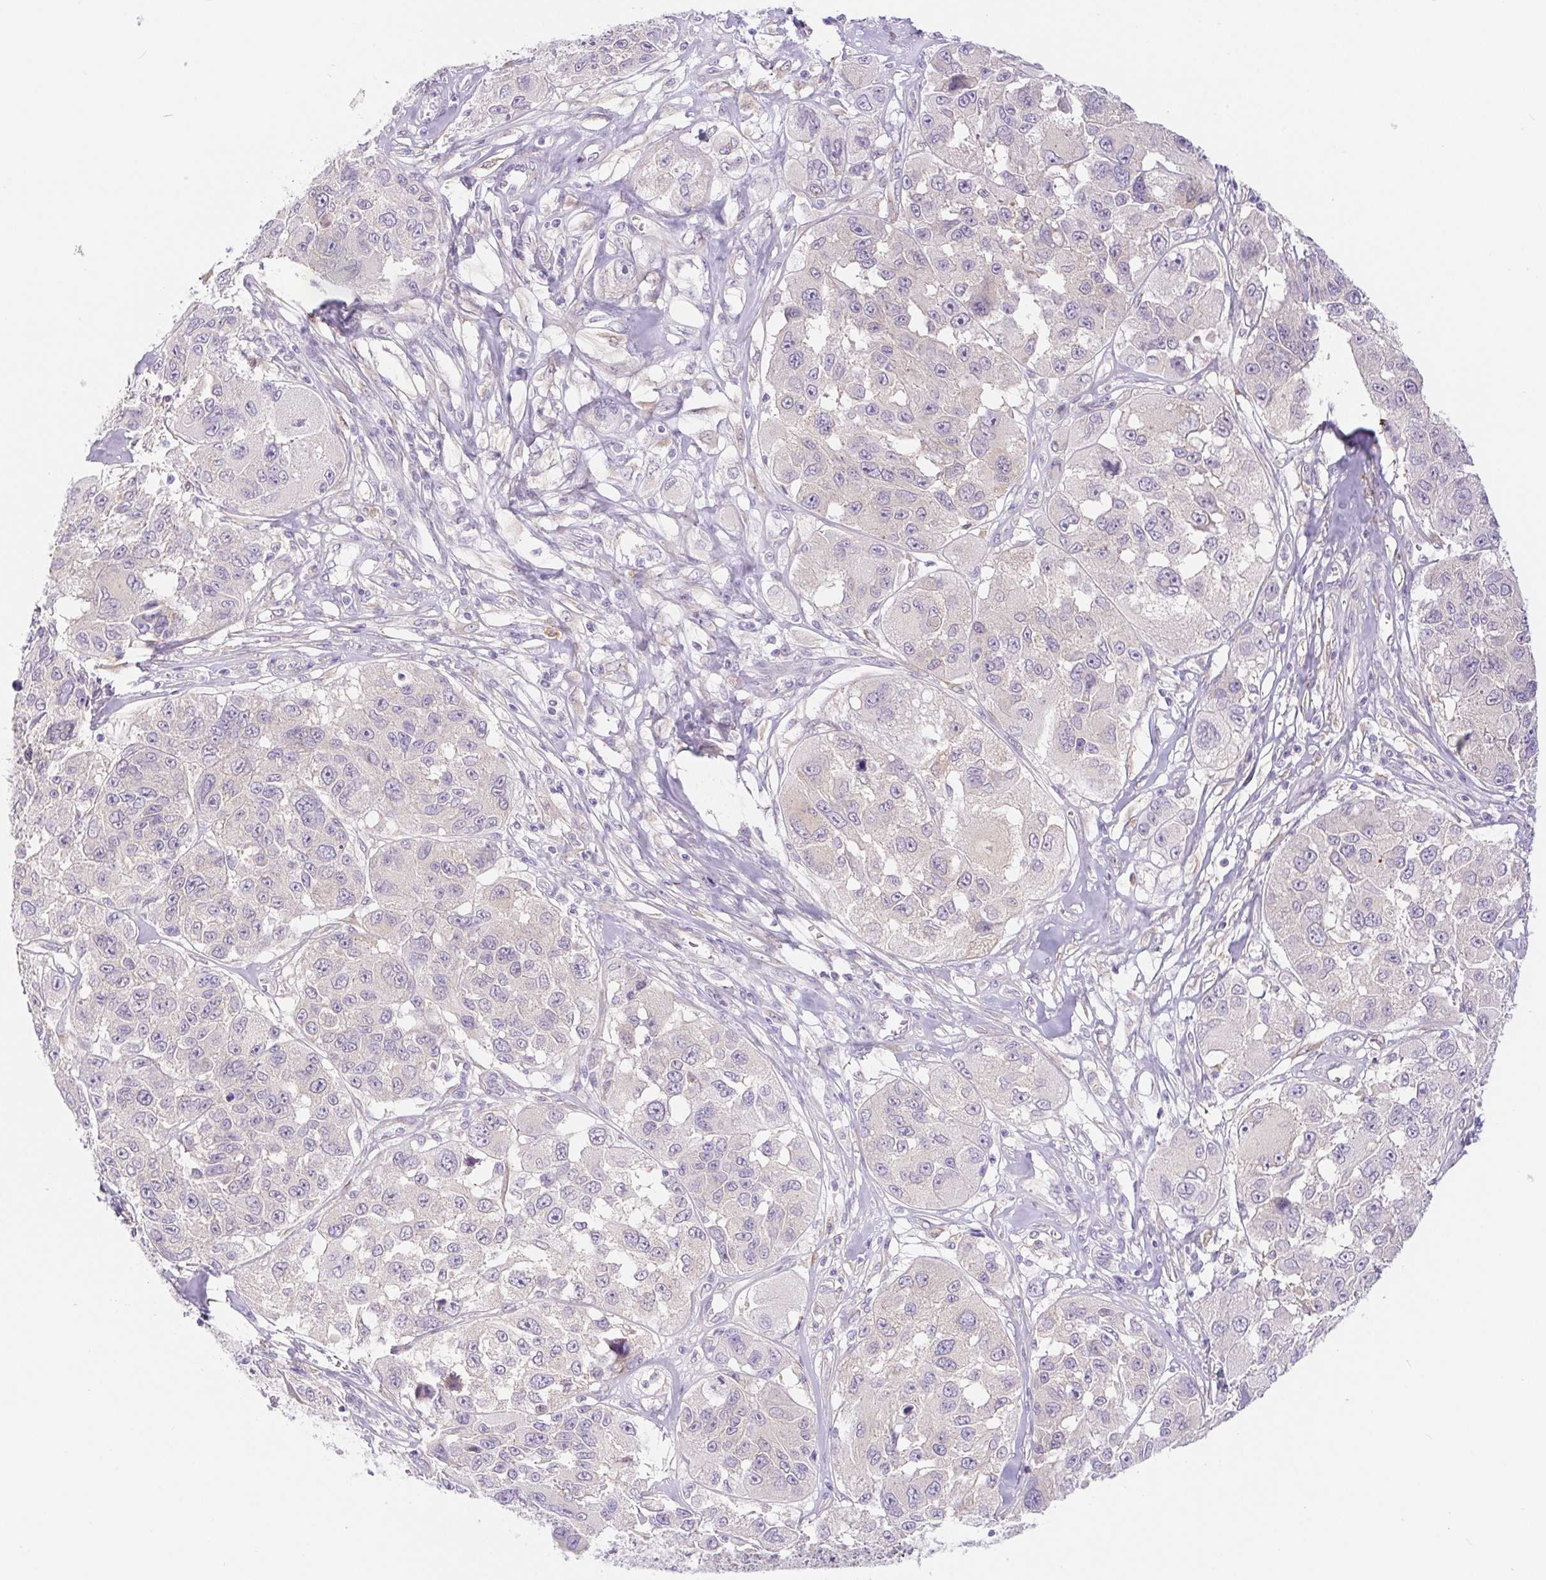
{"staining": {"intensity": "negative", "quantity": "none", "location": "none"}, "tissue": "melanoma", "cell_type": "Tumor cells", "image_type": "cancer", "snomed": [{"axis": "morphology", "description": "Malignant melanoma, NOS"}, {"axis": "topography", "description": "Skin"}], "caption": "Histopathology image shows no significant protein staining in tumor cells of malignant melanoma. (DAB immunohistochemistry with hematoxylin counter stain).", "gene": "DYNC2LI1", "patient": {"sex": "female", "age": 66}}